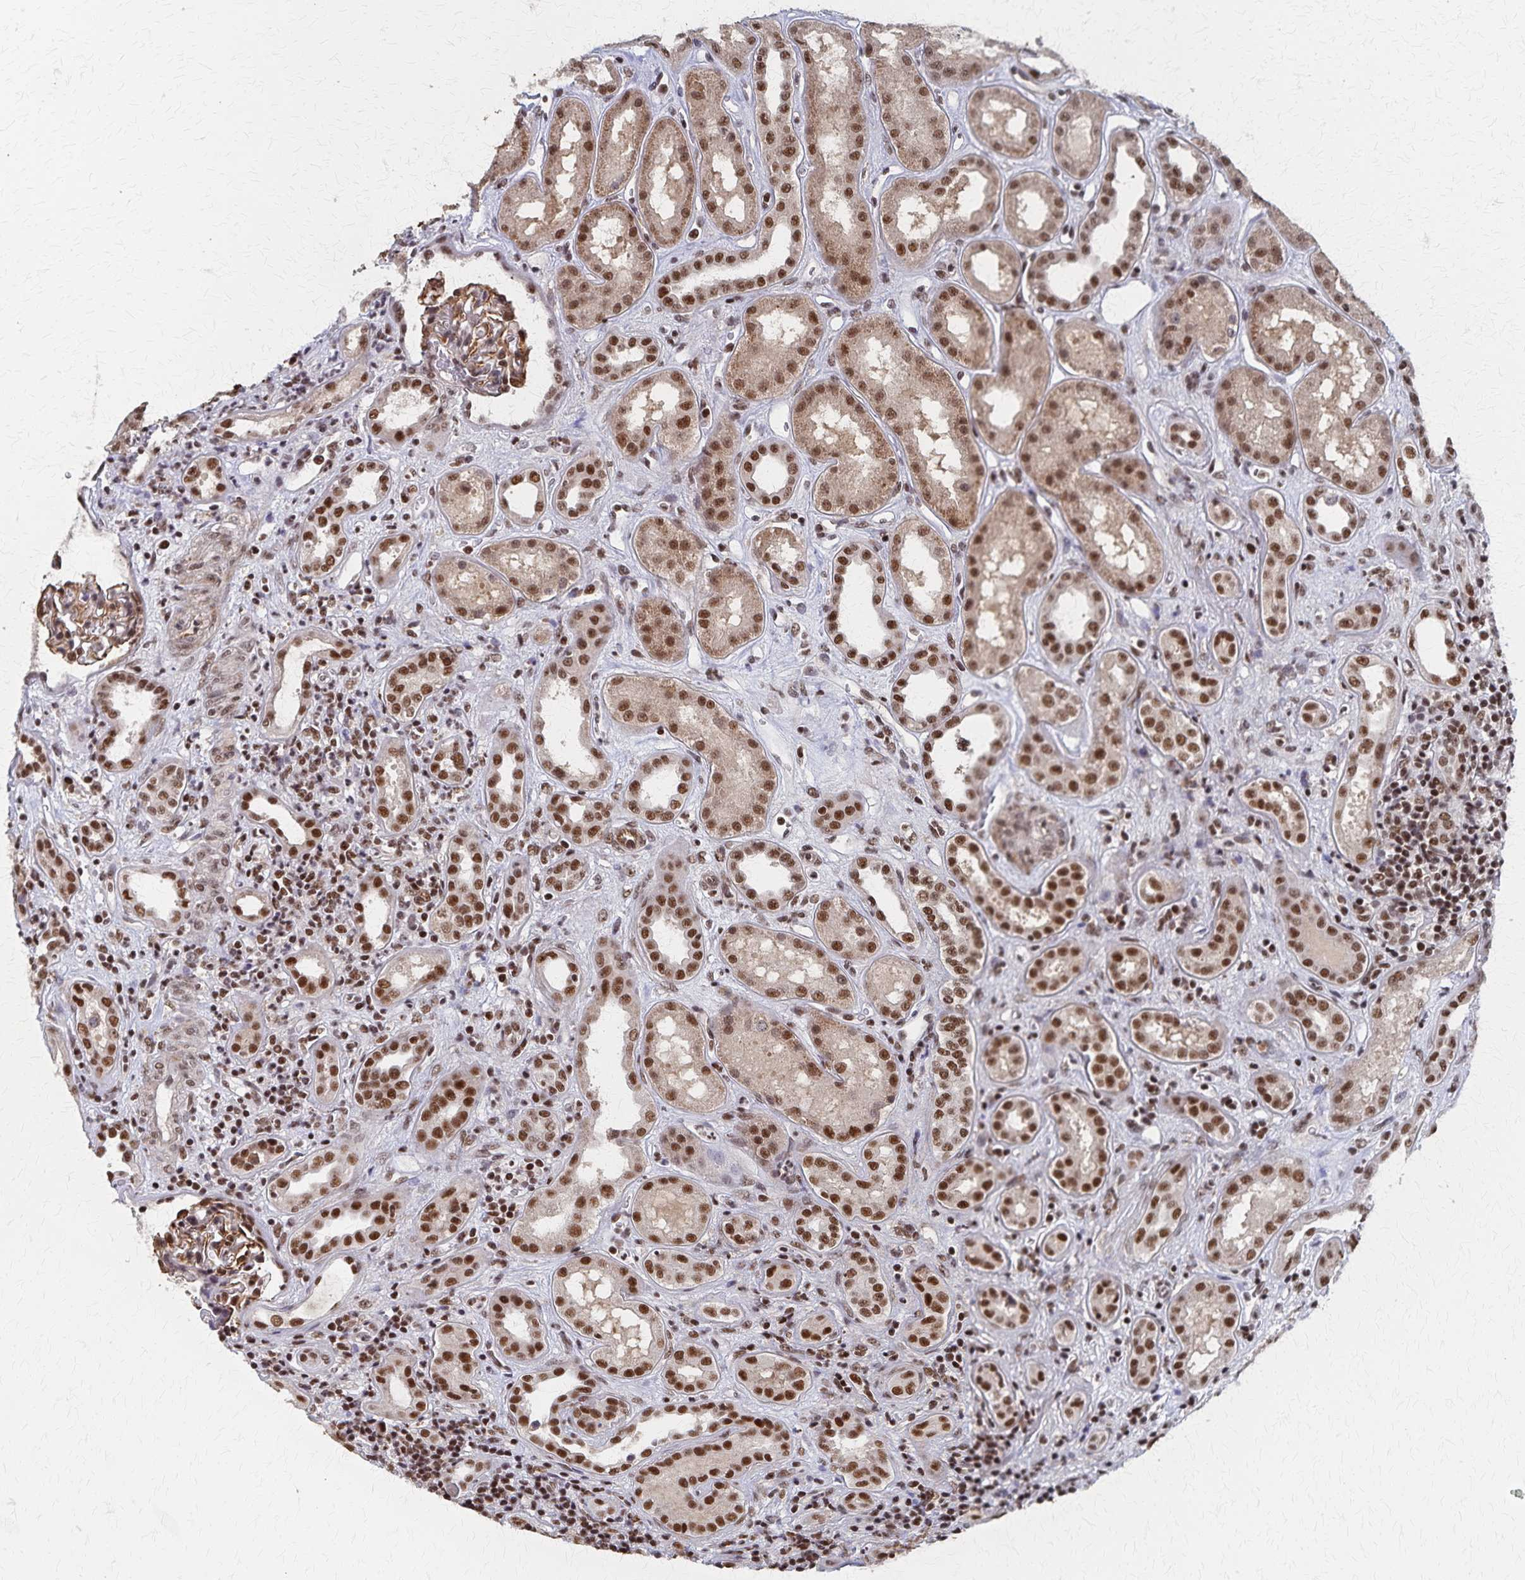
{"staining": {"intensity": "moderate", "quantity": ">75%", "location": "cytoplasmic/membranous,nuclear"}, "tissue": "kidney", "cell_type": "Cells in glomeruli", "image_type": "normal", "snomed": [{"axis": "morphology", "description": "Normal tissue, NOS"}, {"axis": "topography", "description": "Kidney"}], "caption": "DAB immunohistochemical staining of normal human kidney reveals moderate cytoplasmic/membranous,nuclear protein expression in about >75% of cells in glomeruli. (DAB (3,3'-diaminobenzidine) IHC with brightfield microscopy, high magnification).", "gene": "GTF2B", "patient": {"sex": "male", "age": 59}}